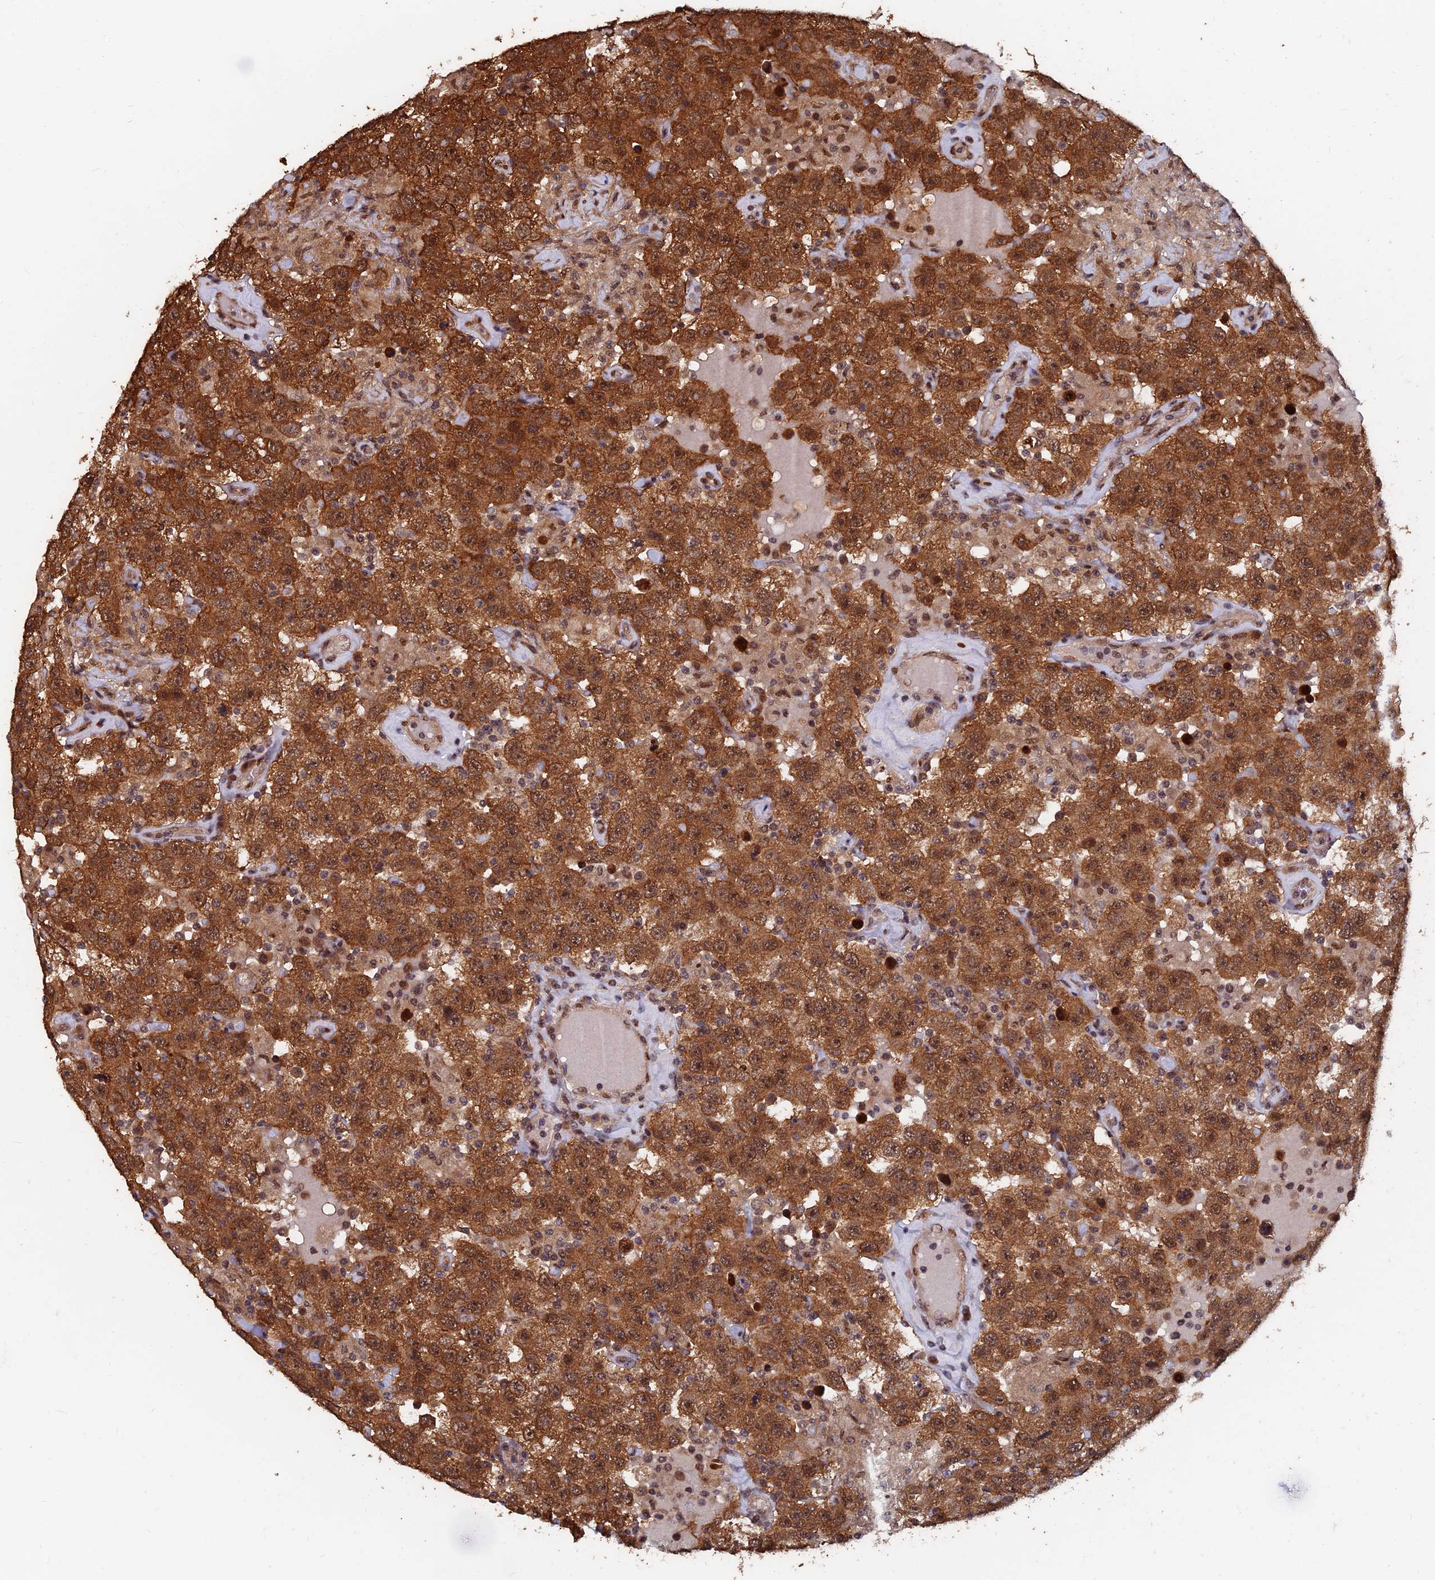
{"staining": {"intensity": "strong", "quantity": ">75%", "location": "cytoplasmic/membranous,nuclear"}, "tissue": "testis cancer", "cell_type": "Tumor cells", "image_type": "cancer", "snomed": [{"axis": "morphology", "description": "Seminoma, NOS"}, {"axis": "topography", "description": "Testis"}], "caption": "Immunohistochemical staining of human seminoma (testis) reveals high levels of strong cytoplasmic/membranous and nuclear protein expression in about >75% of tumor cells.", "gene": "FAM53C", "patient": {"sex": "male", "age": 41}}